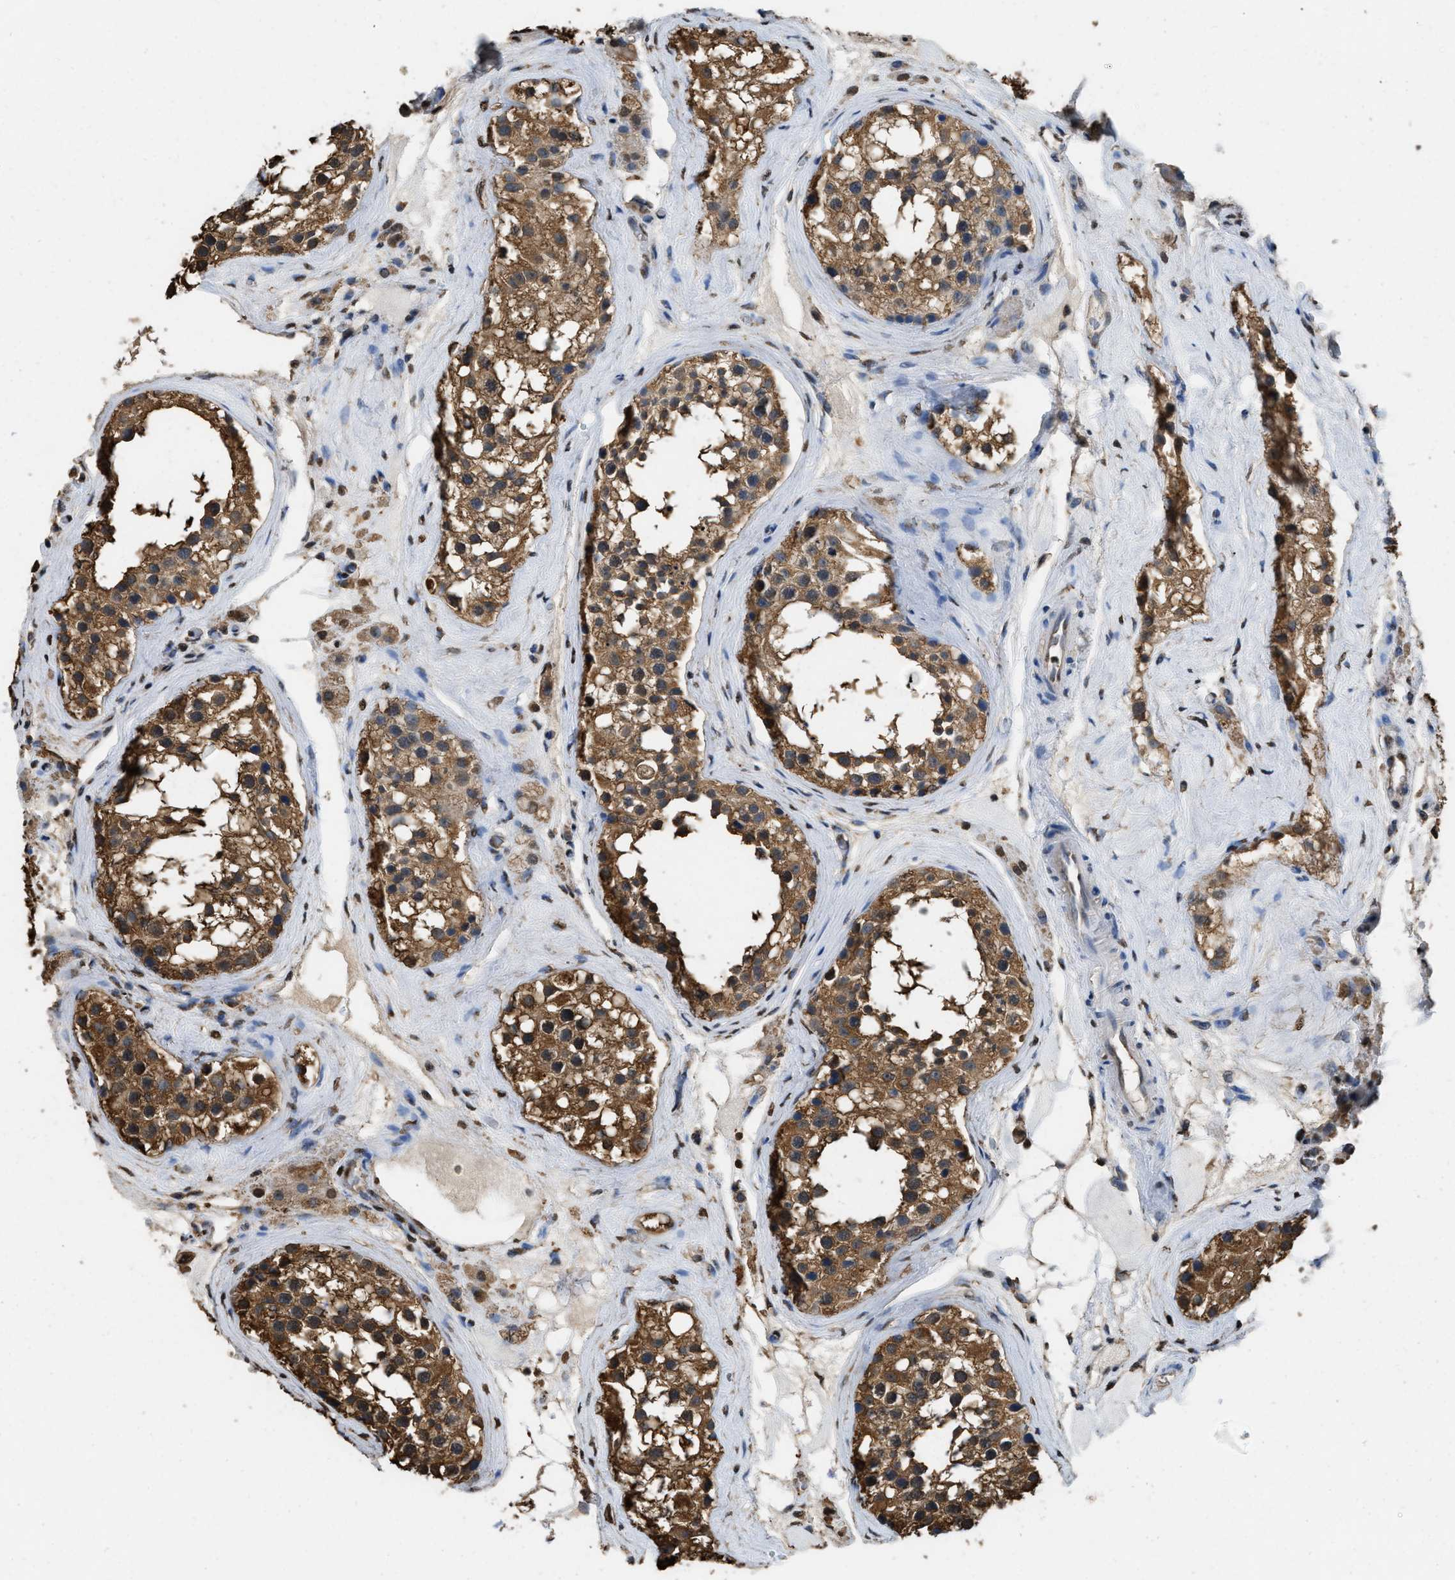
{"staining": {"intensity": "moderate", "quantity": ">75%", "location": "cytoplasmic/membranous,nuclear"}, "tissue": "testis", "cell_type": "Cells in seminiferous ducts", "image_type": "normal", "snomed": [{"axis": "morphology", "description": "Normal tissue, NOS"}, {"axis": "morphology", "description": "Seminoma, NOS"}, {"axis": "topography", "description": "Testis"}], "caption": "This is a histology image of IHC staining of normal testis, which shows moderate expression in the cytoplasmic/membranous,nuclear of cells in seminiferous ducts.", "gene": "GAPDH", "patient": {"sex": "male", "age": 71}}